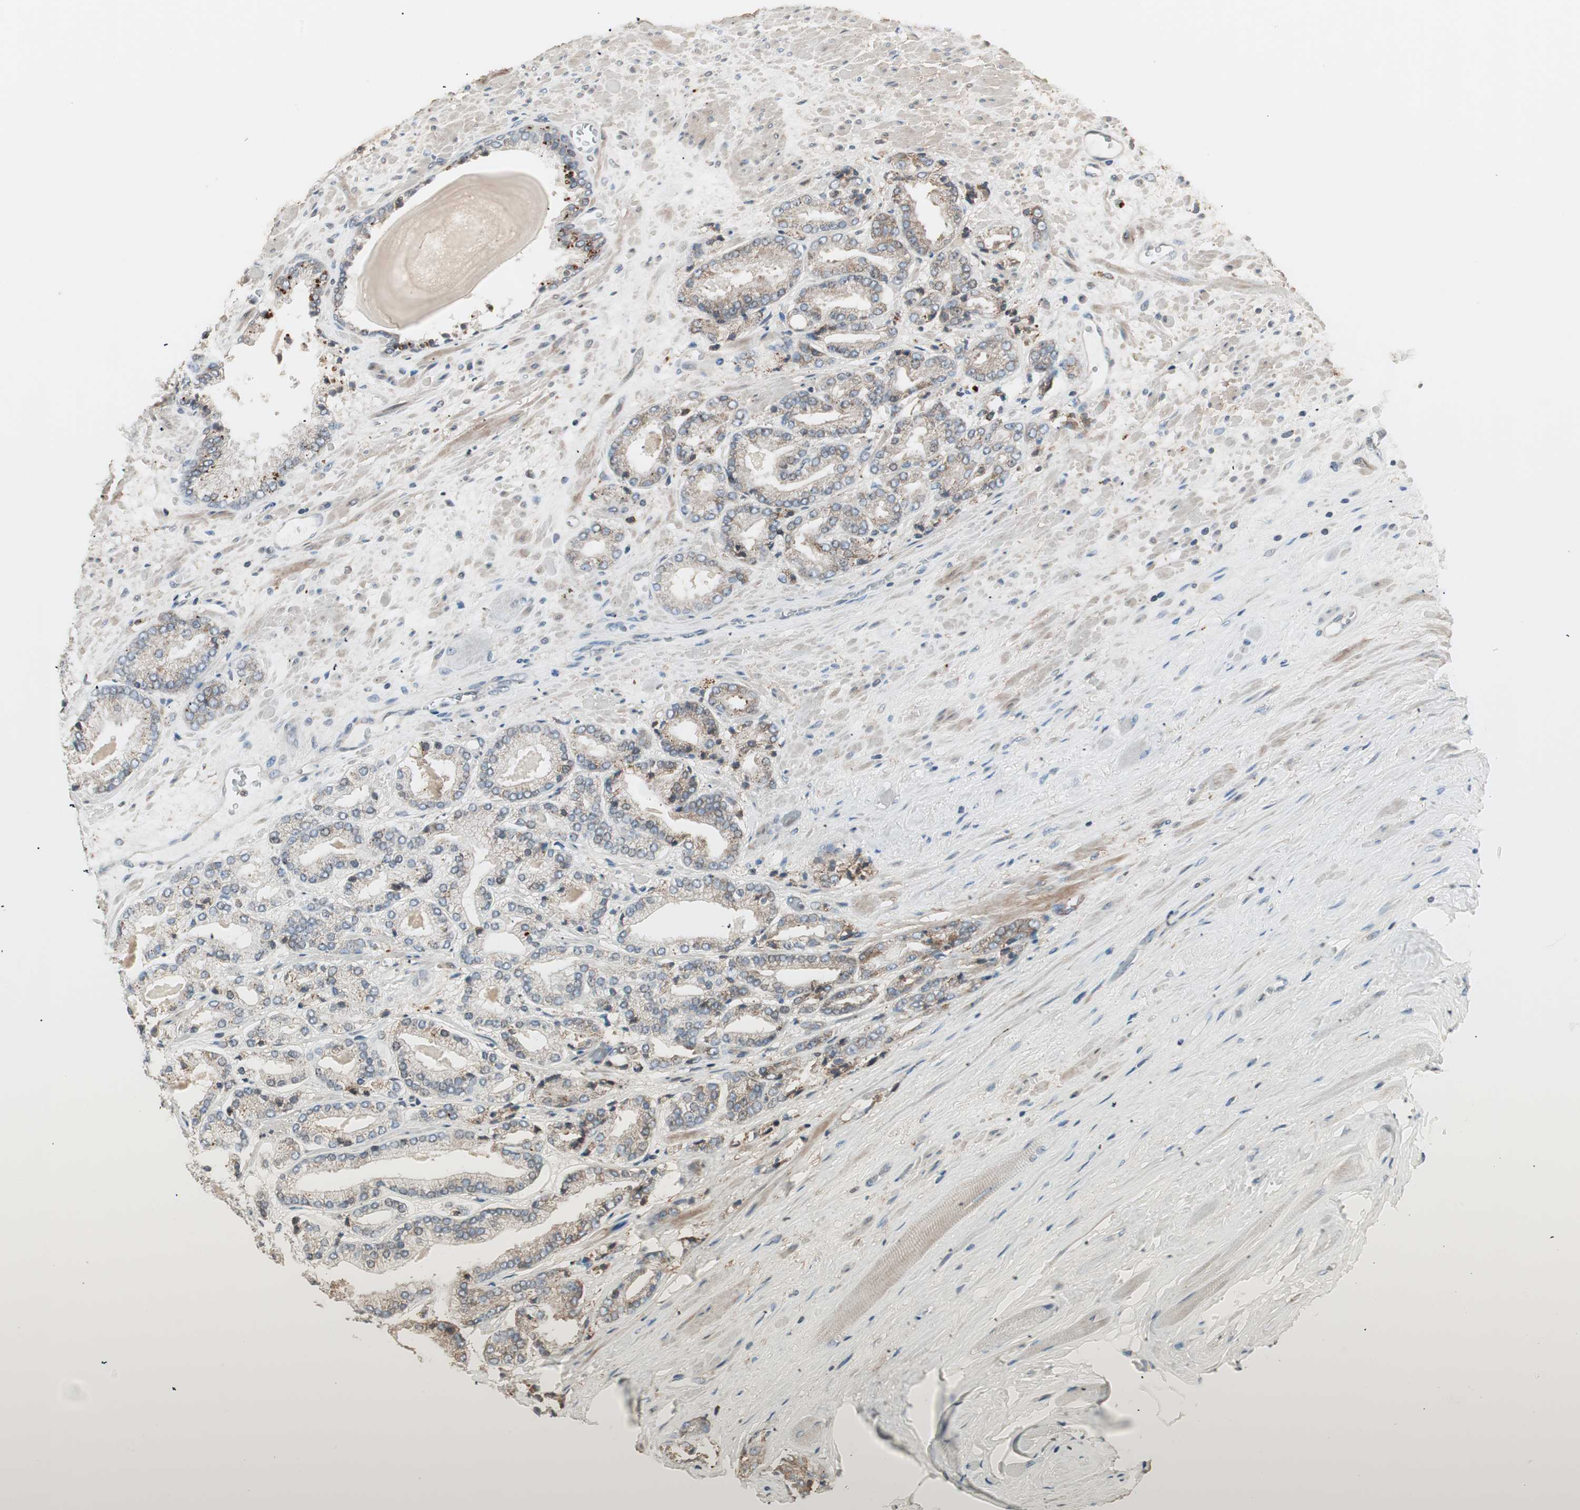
{"staining": {"intensity": "moderate", "quantity": "25%-75%", "location": "cytoplasmic/membranous"}, "tissue": "prostate cancer", "cell_type": "Tumor cells", "image_type": "cancer", "snomed": [{"axis": "morphology", "description": "Adenocarcinoma, Low grade"}, {"axis": "topography", "description": "Prostate"}], "caption": "Prostate cancer stained with a protein marker displays moderate staining in tumor cells.", "gene": "SFRP1", "patient": {"sex": "male", "age": 59}}